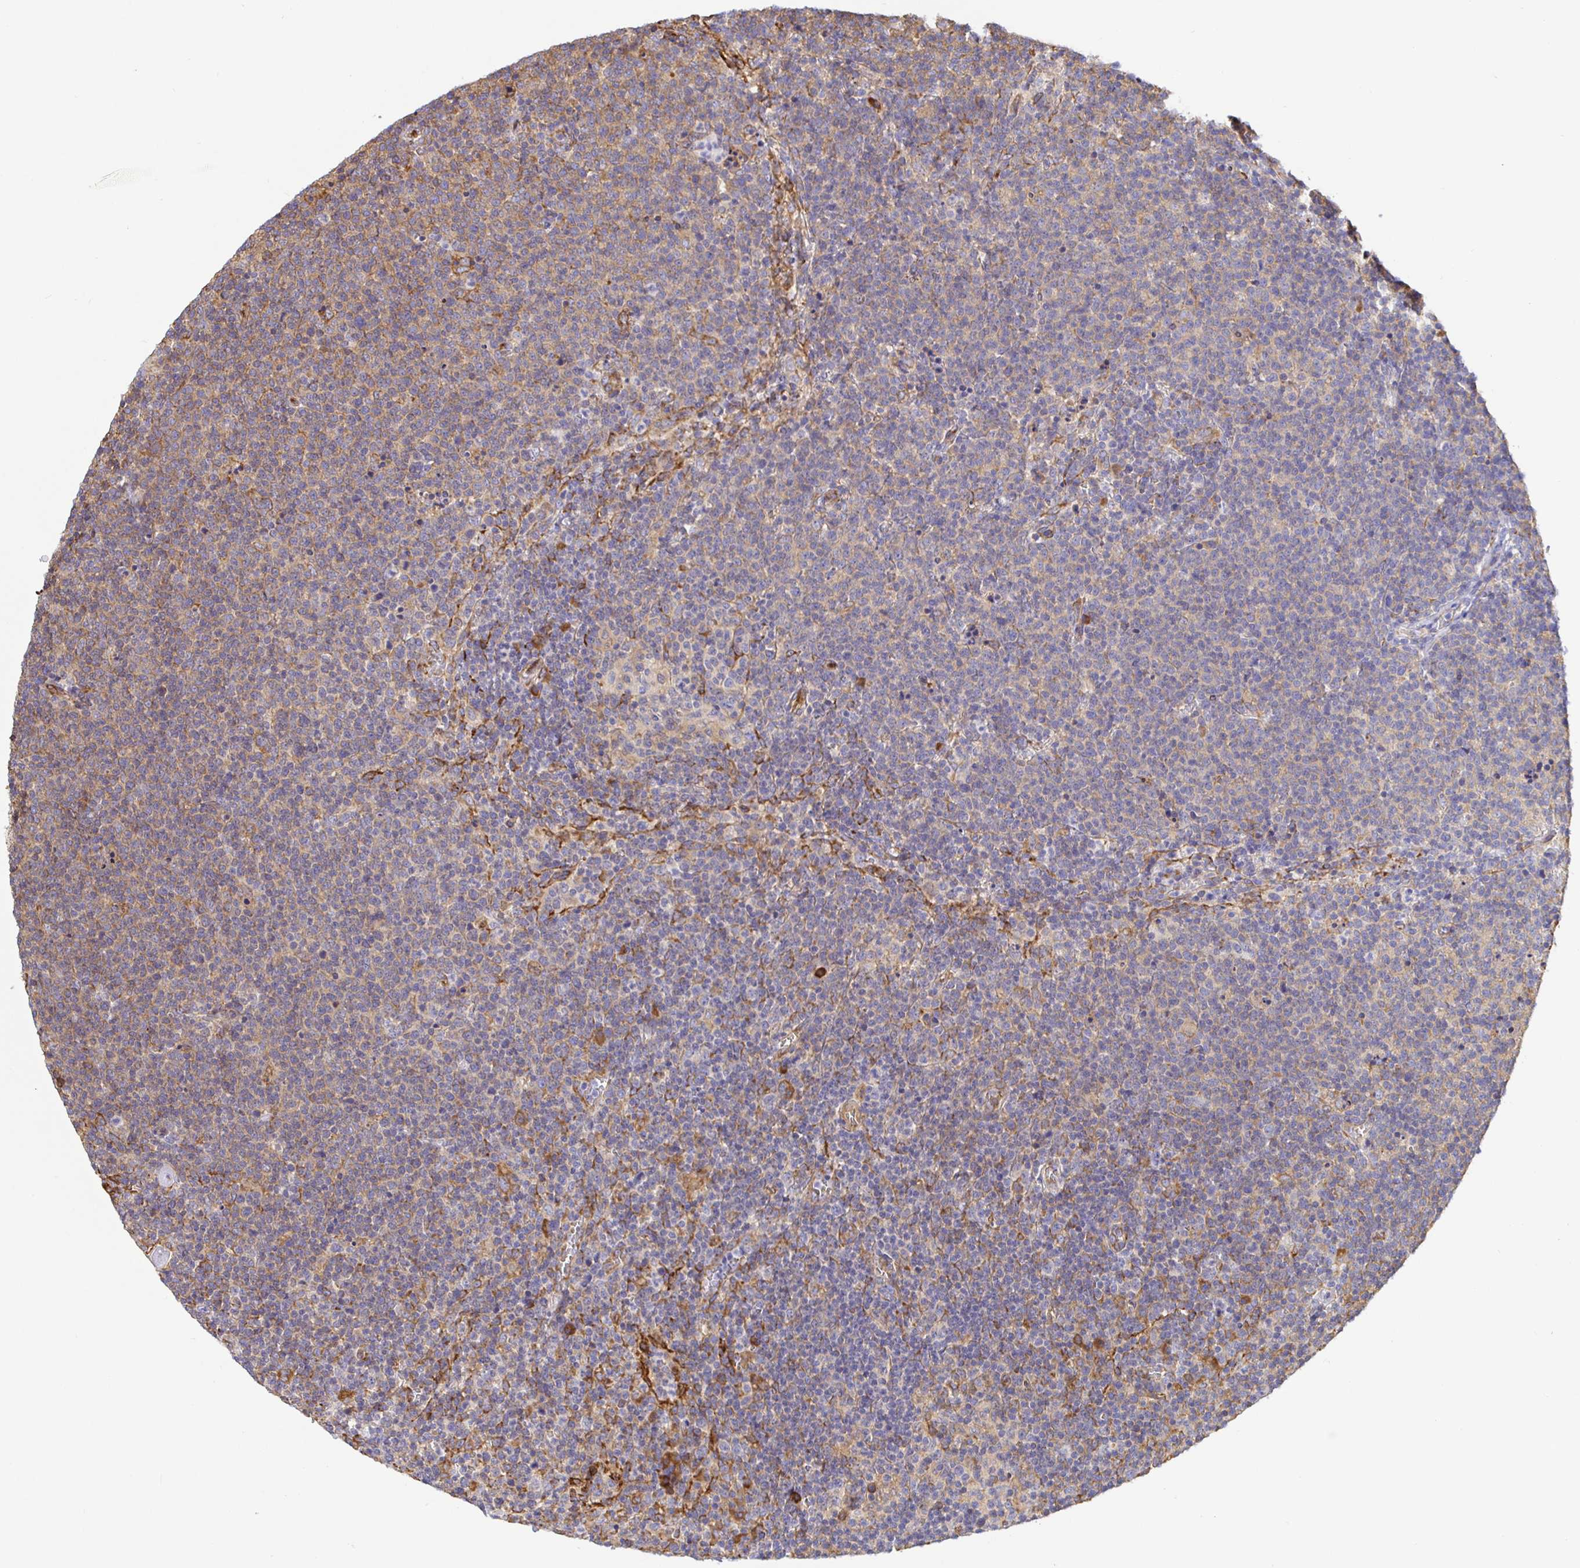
{"staining": {"intensity": "weak", "quantity": "25%-75%", "location": "cytoplasmic/membranous"}, "tissue": "lymphoma", "cell_type": "Tumor cells", "image_type": "cancer", "snomed": [{"axis": "morphology", "description": "Malignant lymphoma, non-Hodgkin's type, High grade"}, {"axis": "topography", "description": "Lymph node"}], "caption": "High-grade malignant lymphoma, non-Hodgkin's type stained for a protein (brown) displays weak cytoplasmic/membranous positive expression in approximately 25%-75% of tumor cells.", "gene": "MAOA", "patient": {"sex": "male", "age": 61}}